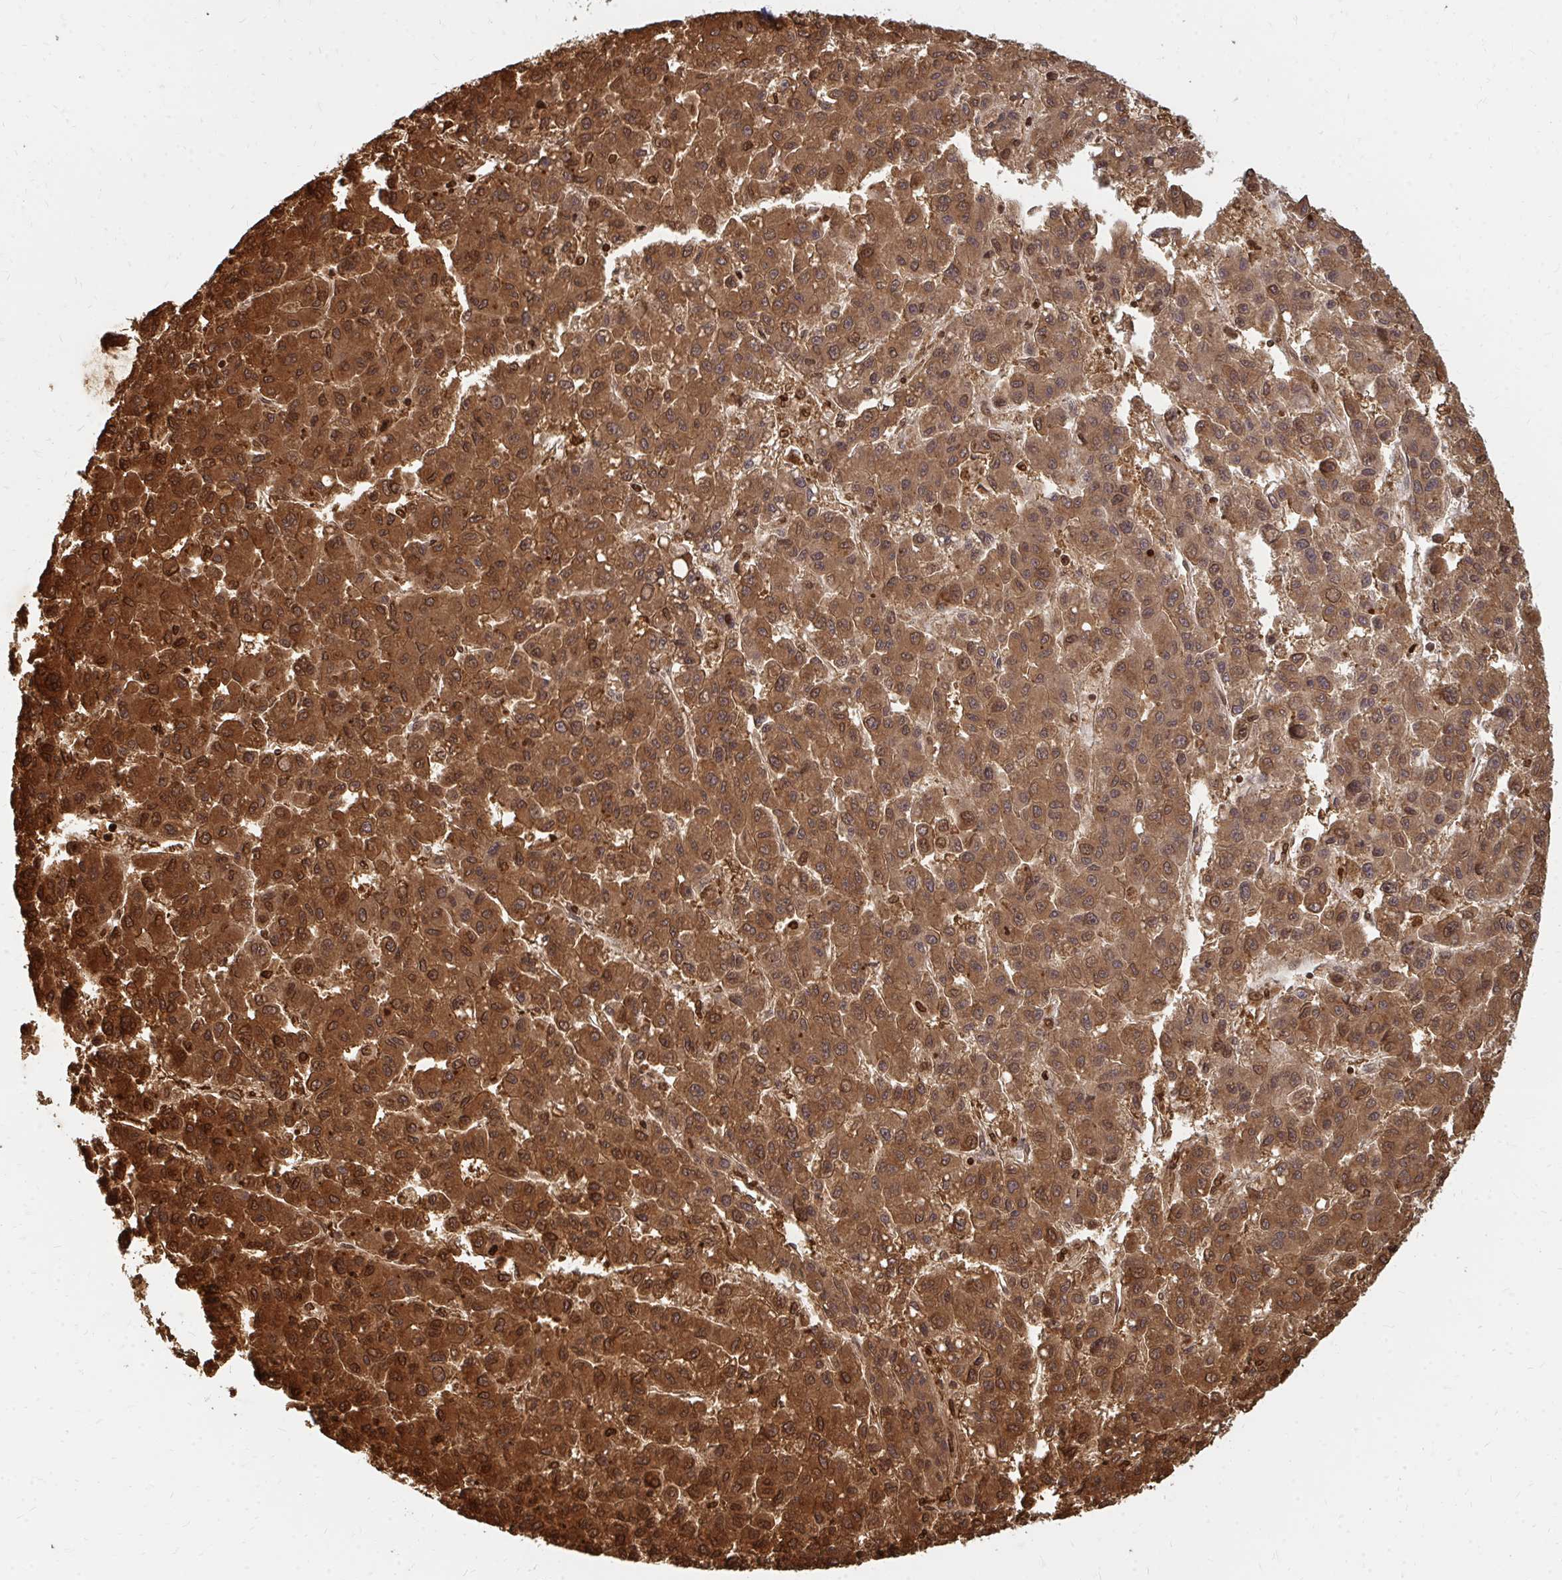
{"staining": {"intensity": "moderate", "quantity": ">75%", "location": "cytoplasmic/membranous,nuclear"}, "tissue": "liver cancer", "cell_type": "Tumor cells", "image_type": "cancer", "snomed": [{"axis": "morphology", "description": "Carcinoma, Hepatocellular, NOS"}, {"axis": "topography", "description": "Liver"}], "caption": "Immunohistochemical staining of liver hepatocellular carcinoma reveals medium levels of moderate cytoplasmic/membranous and nuclear protein staining in about >75% of tumor cells. Using DAB (3,3'-diaminobenzidine) (brown) and hematoxylin (blue) stains, captured at high magnification using brightfield microscopy.", "gene": "ZNF285", "patient": {"sex": "male", "age": 70}}